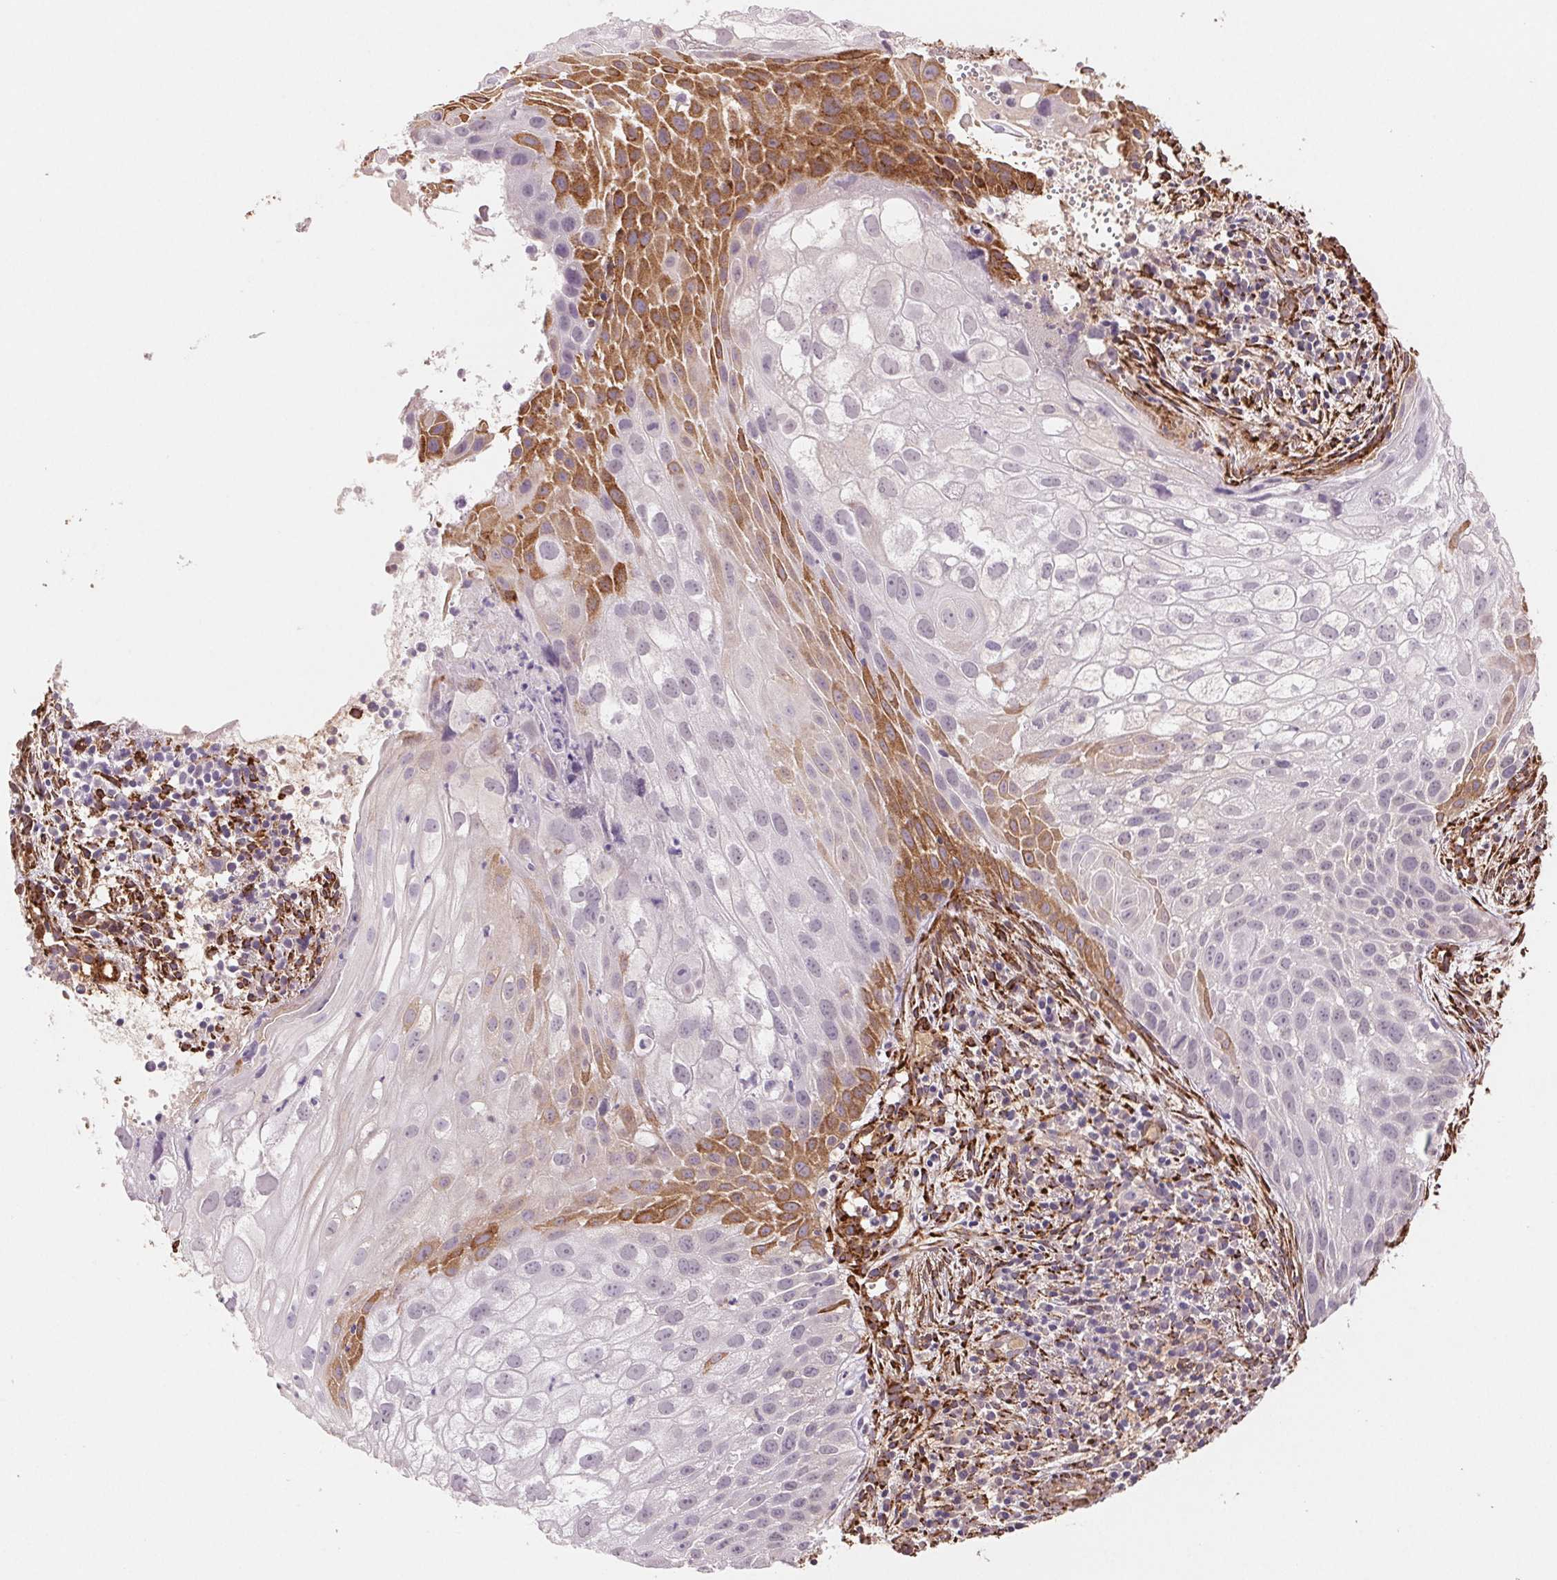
{"staining": {"intensity": "moderate", "quantity": "<25%", "location": "cytoplasmic/membranous"}, "tissue": "cervical cancer", "cell_type": "Tumor cells", "image_type": "cancer", "snomed": [{"axis": "morphology", "description": "Squamous cell carcinoma, NOS"}, {"axis": "topography", "description": "Cervix"}], "caption": "Immunohistochemical staining of human squamous cell carcinoma (cervical) demonstrates low levels of moderate cytoplasmic/membranous protein staining in approximately <25% of tumor cells.", "gene": "FKBP10", "patient": {"sex": "female", "age": 53}}